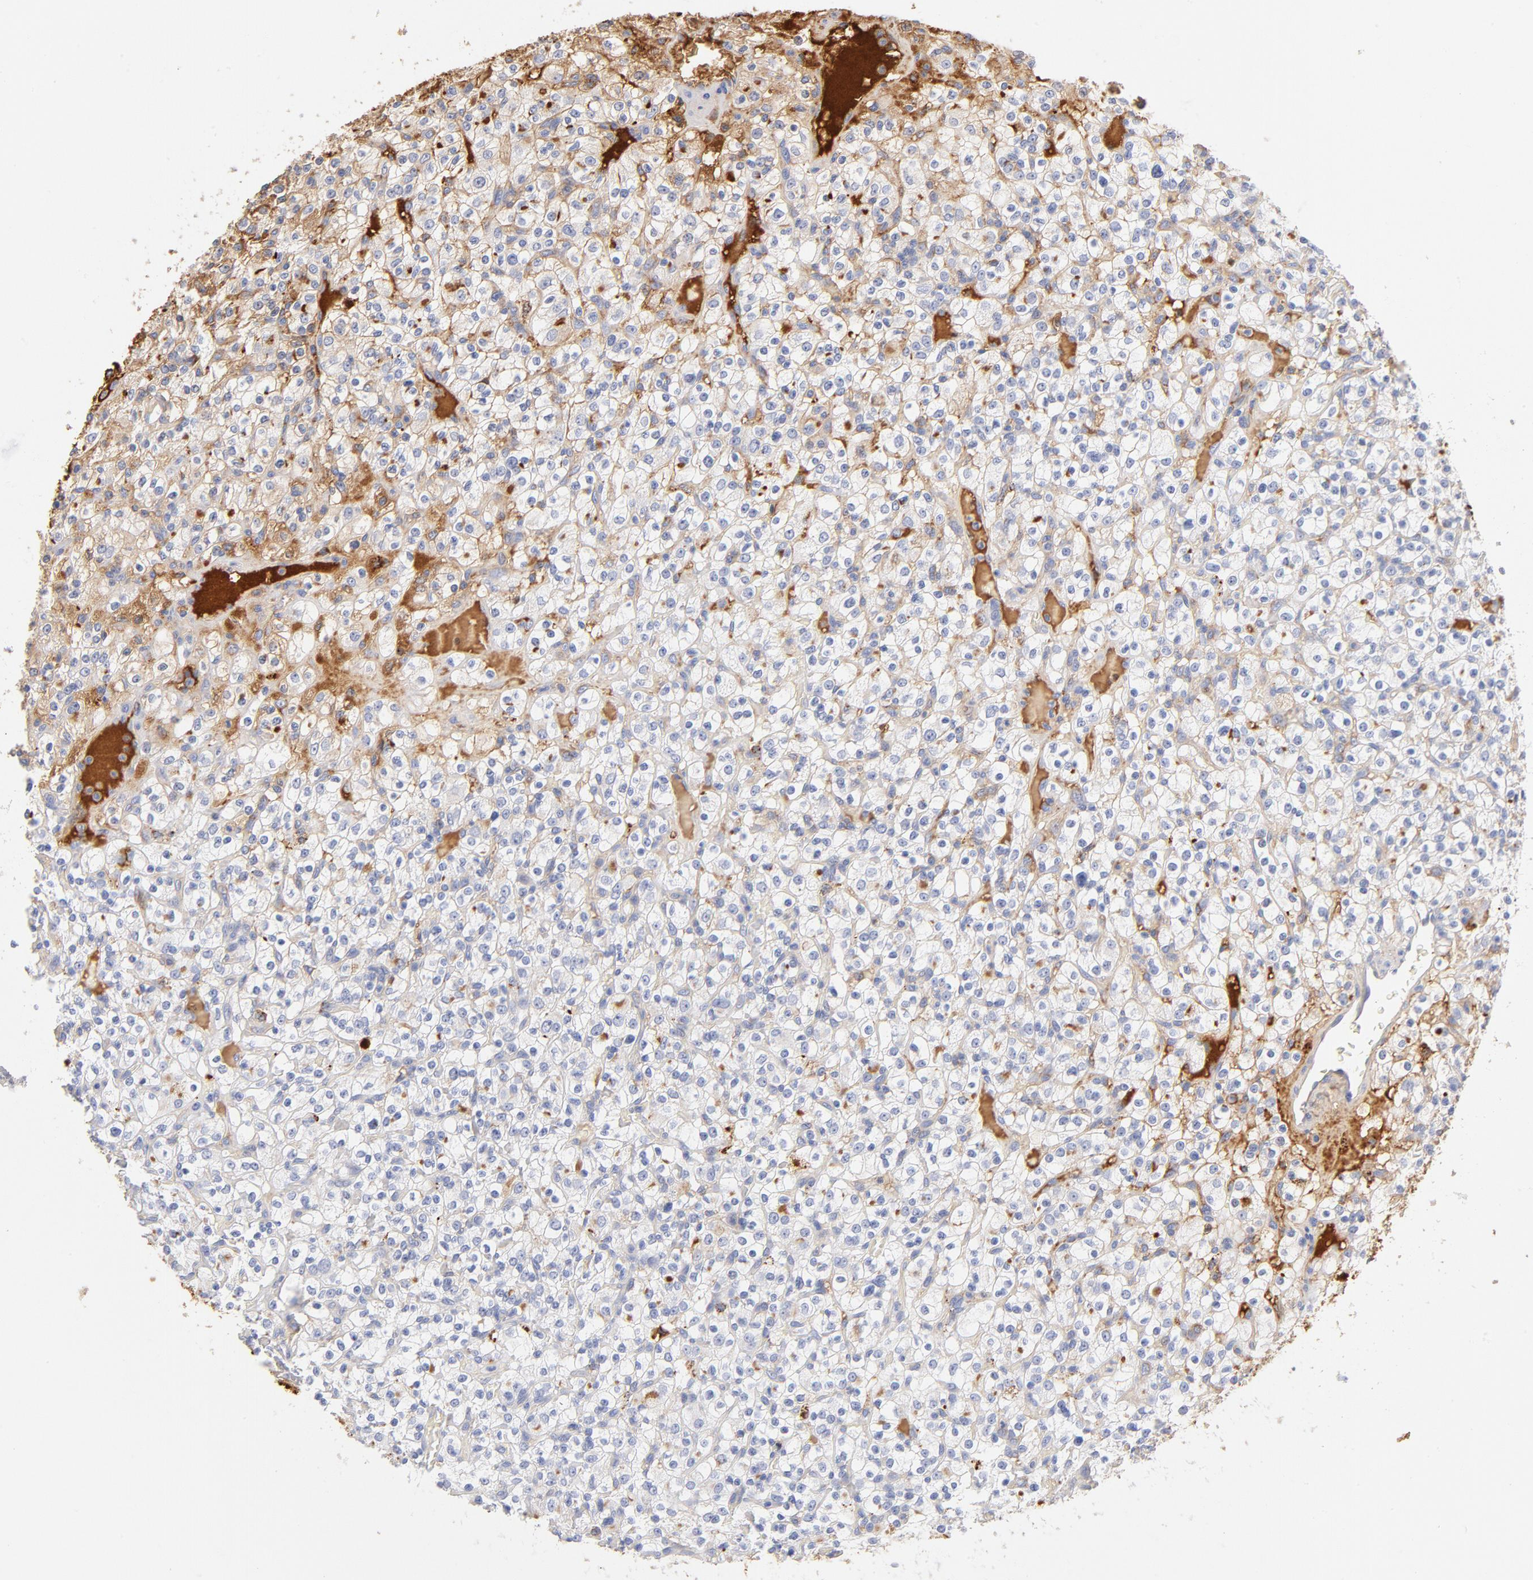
{"staining": {"intensity": "negative", "quantity": "none", "location": "none"}, "tissue": "renal cancer", "cell_type": "Tumor cells", "image_type": "cancer", "snomed": [{"axis": "morphology", "description": "Normal tissue, NOS"}, {"axis": "morphology", "description": "Adenocarcinoma, NOS"}, {"axis": "topography", "description": "Kidney"}], "caption": "Immunohistochemistry image of adenocarcinoma (renal) stained for a protein (brown), which demonstrates no staining in tumor cells.", "gene": "C3", "patient": {"sex": "female", "age": 72}}